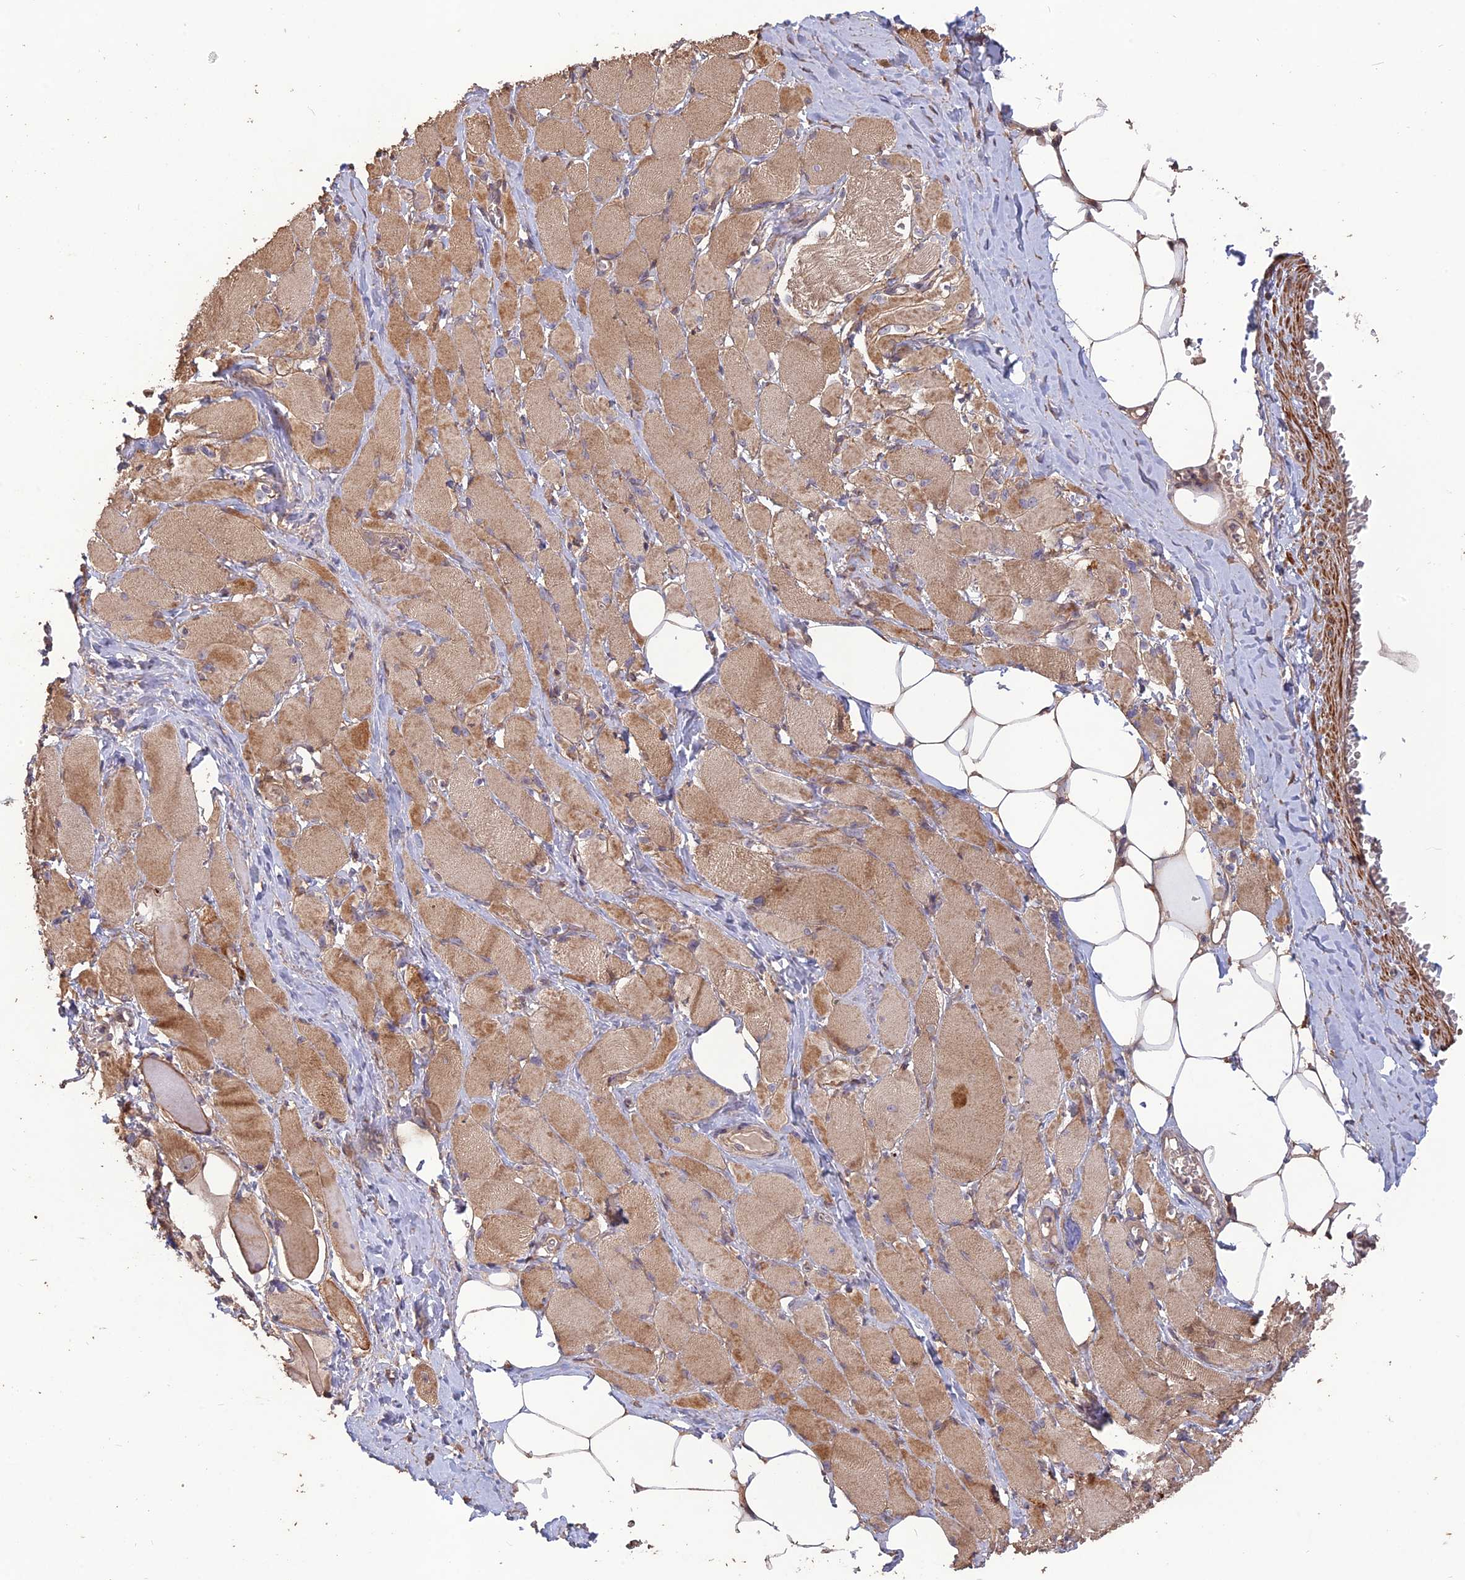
{"staining": {"intensity": "moderate", "quantity": "<25%", "location": "cytoplasmic/membranous"}, "tissue": "skeletal muscle", "cell_type": "Myocytes", "image_type": "normal", "snomed": [{"axis": "morphology", "description": "Normal tissue, NOS"}, {"axis": "morphology", "description": "Basal cell carcinoma"}, {"axis": "topography", "description": "Skeletal muscle"}], "caption": "Skeletal muscle stained for a protein (brown) exhibits moderate cytoplasmic/membranous positive positivity in approximately <25% of myocytes.", "gene": "LAYN", "patient": {"sex": "female", "age": 64}}